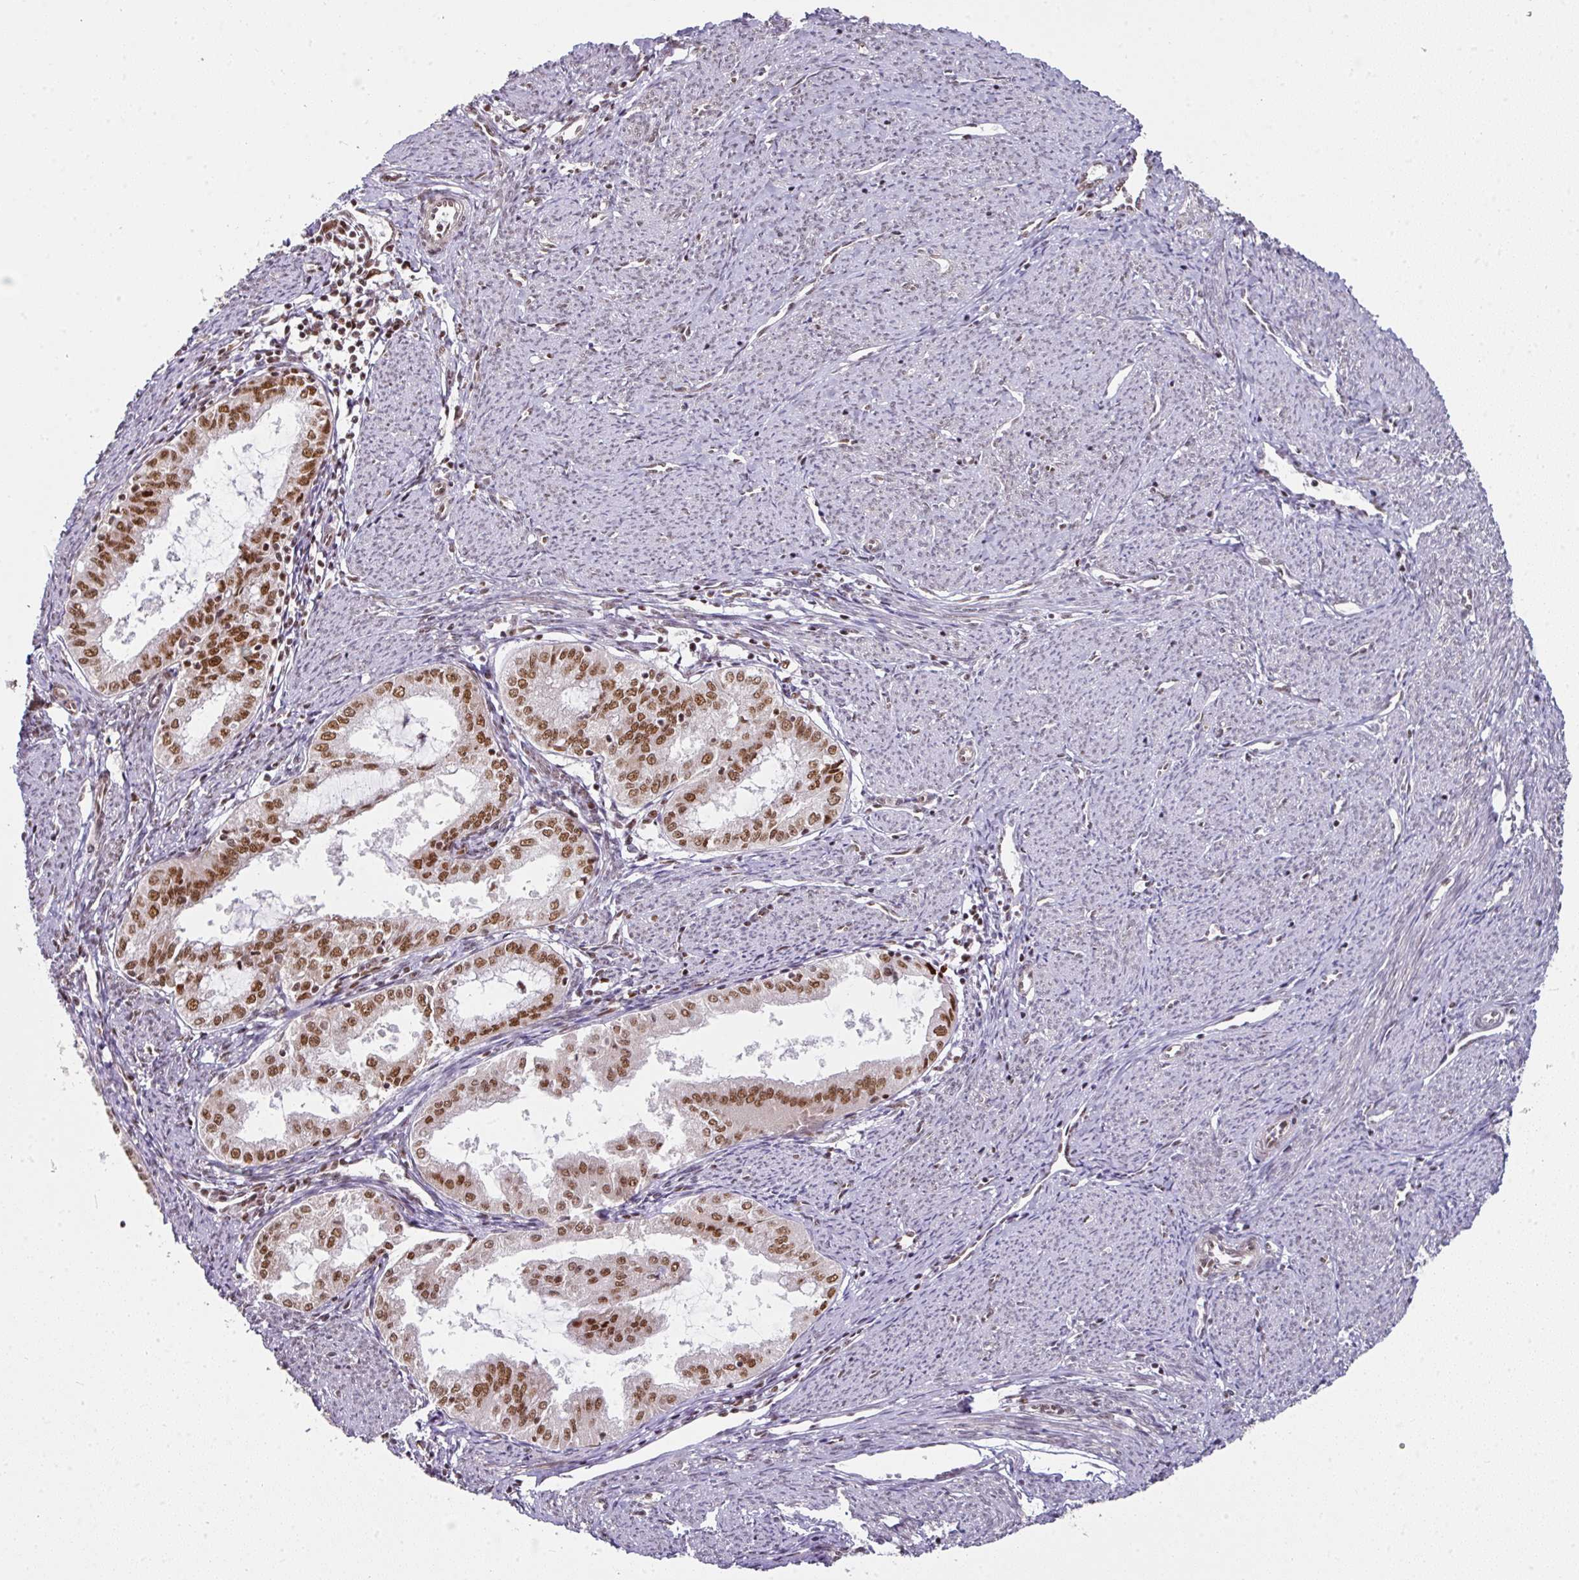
{"staining": {"intensity": "strong", "quantity": ">75%", "location": "nuclear"}, "tissue": "endometrial cancer", "cell_type": "Tumor cells", "image_type": "cancer", "snomed": [{"axis": "morphology", "description": "Adenocarcinoma, NOS"}, {"axis": "topography", "description": "Endometrium"}], "caption": "Protein staining of endometrial cancer tissue displays strong nuclear staining in about >75% of tumor cells.", "gene": "NCOA5", "patient": {"sex": "female", "age": 70}}